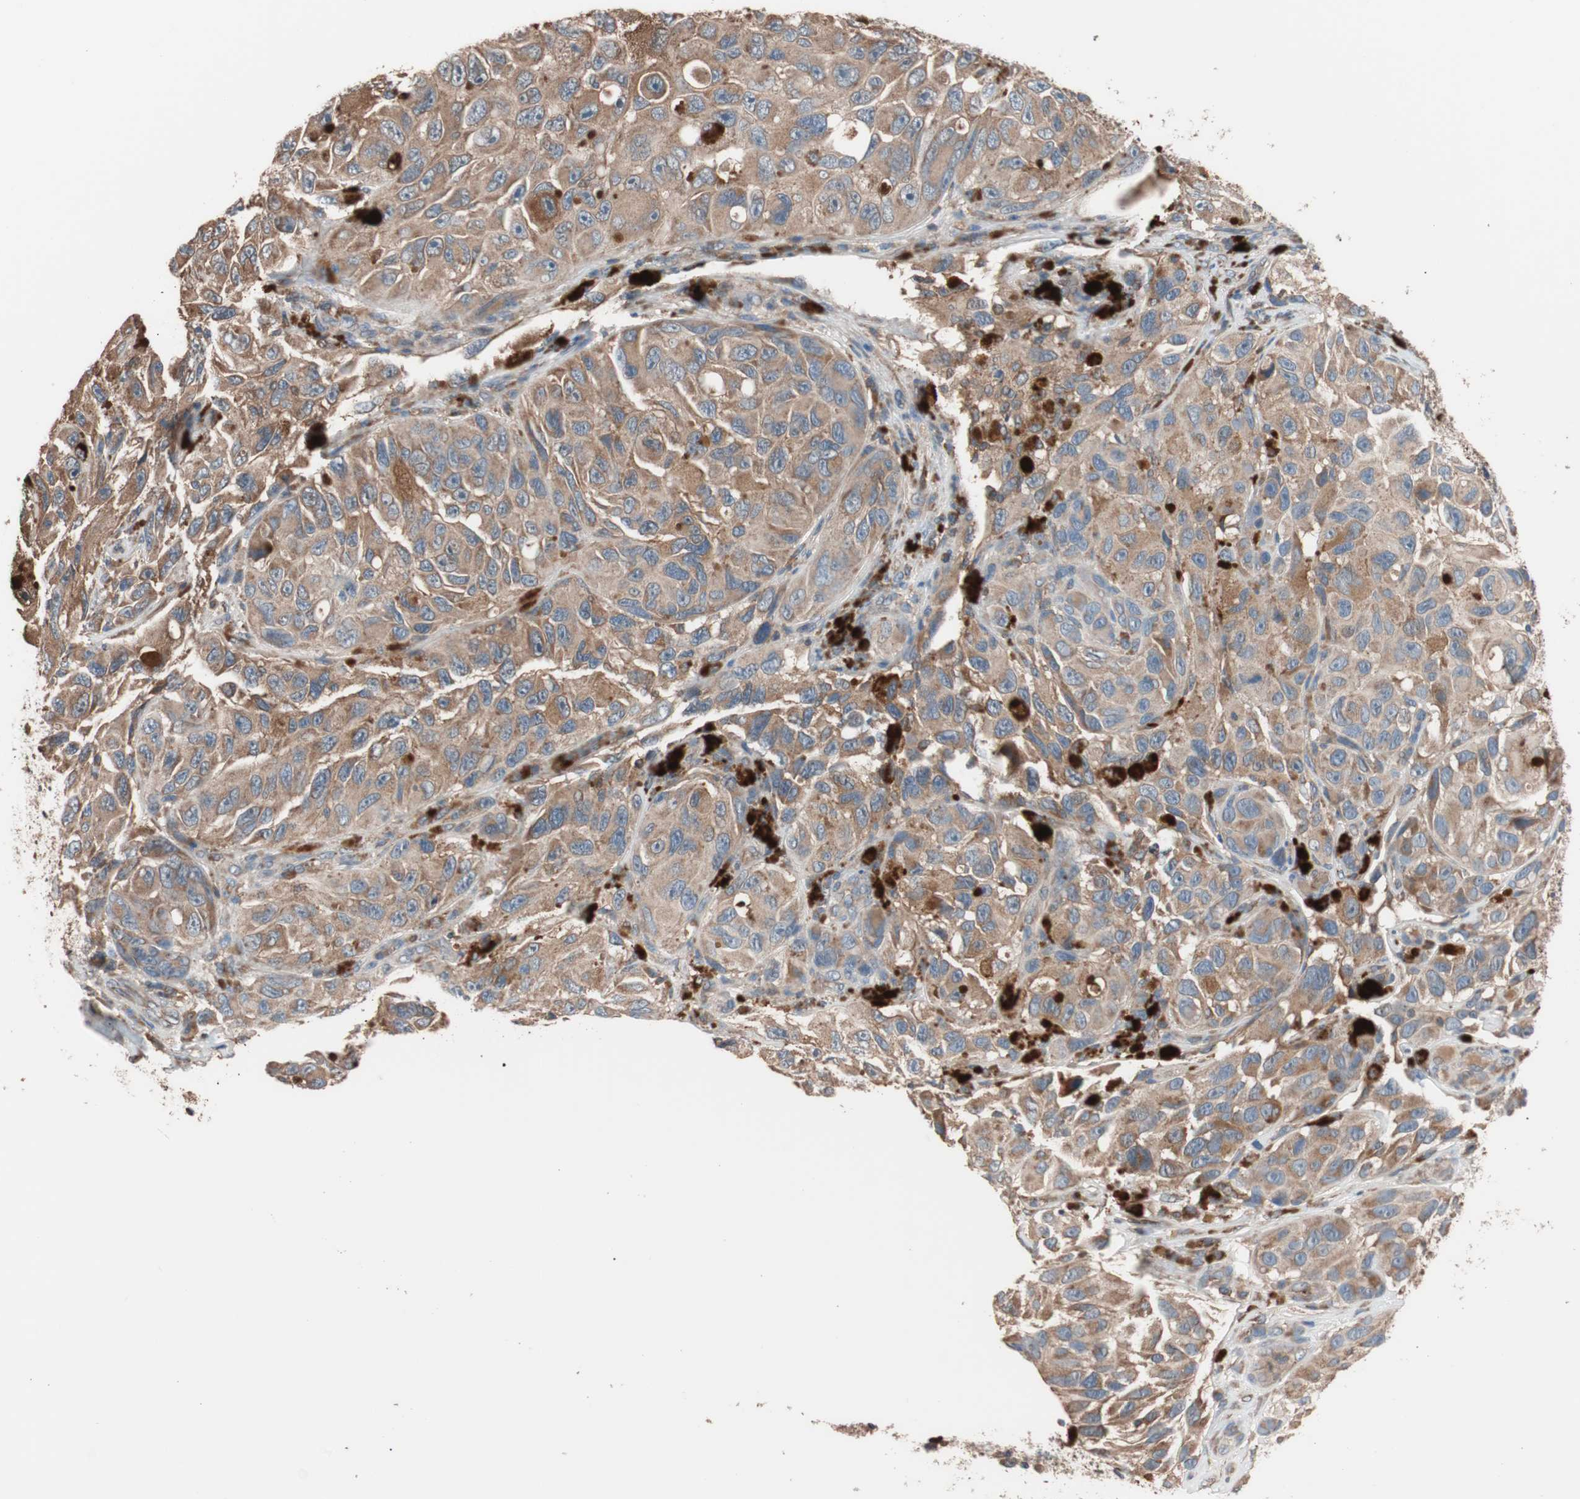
{"staining": {"intensity": "moderate", "quantity": ">75%", "location": "cytoplasmic/membranous"}, "tissue": "melanoma", "cell_type": "Tumor cells", "image_type": "cancer", "snomed": [{"axis": "morphology", "description": "Malignant melanoma, NOS"}, {"axis": "topography", "description": "Skin"}], "caption": "The image shows a brown stain indicating the presence of a protein in the cytoplasmic/membranous of tumor cells in malignant melanoma.", "gene": "GLYCTK", "patient": {"sex": "female", "age": 73}}